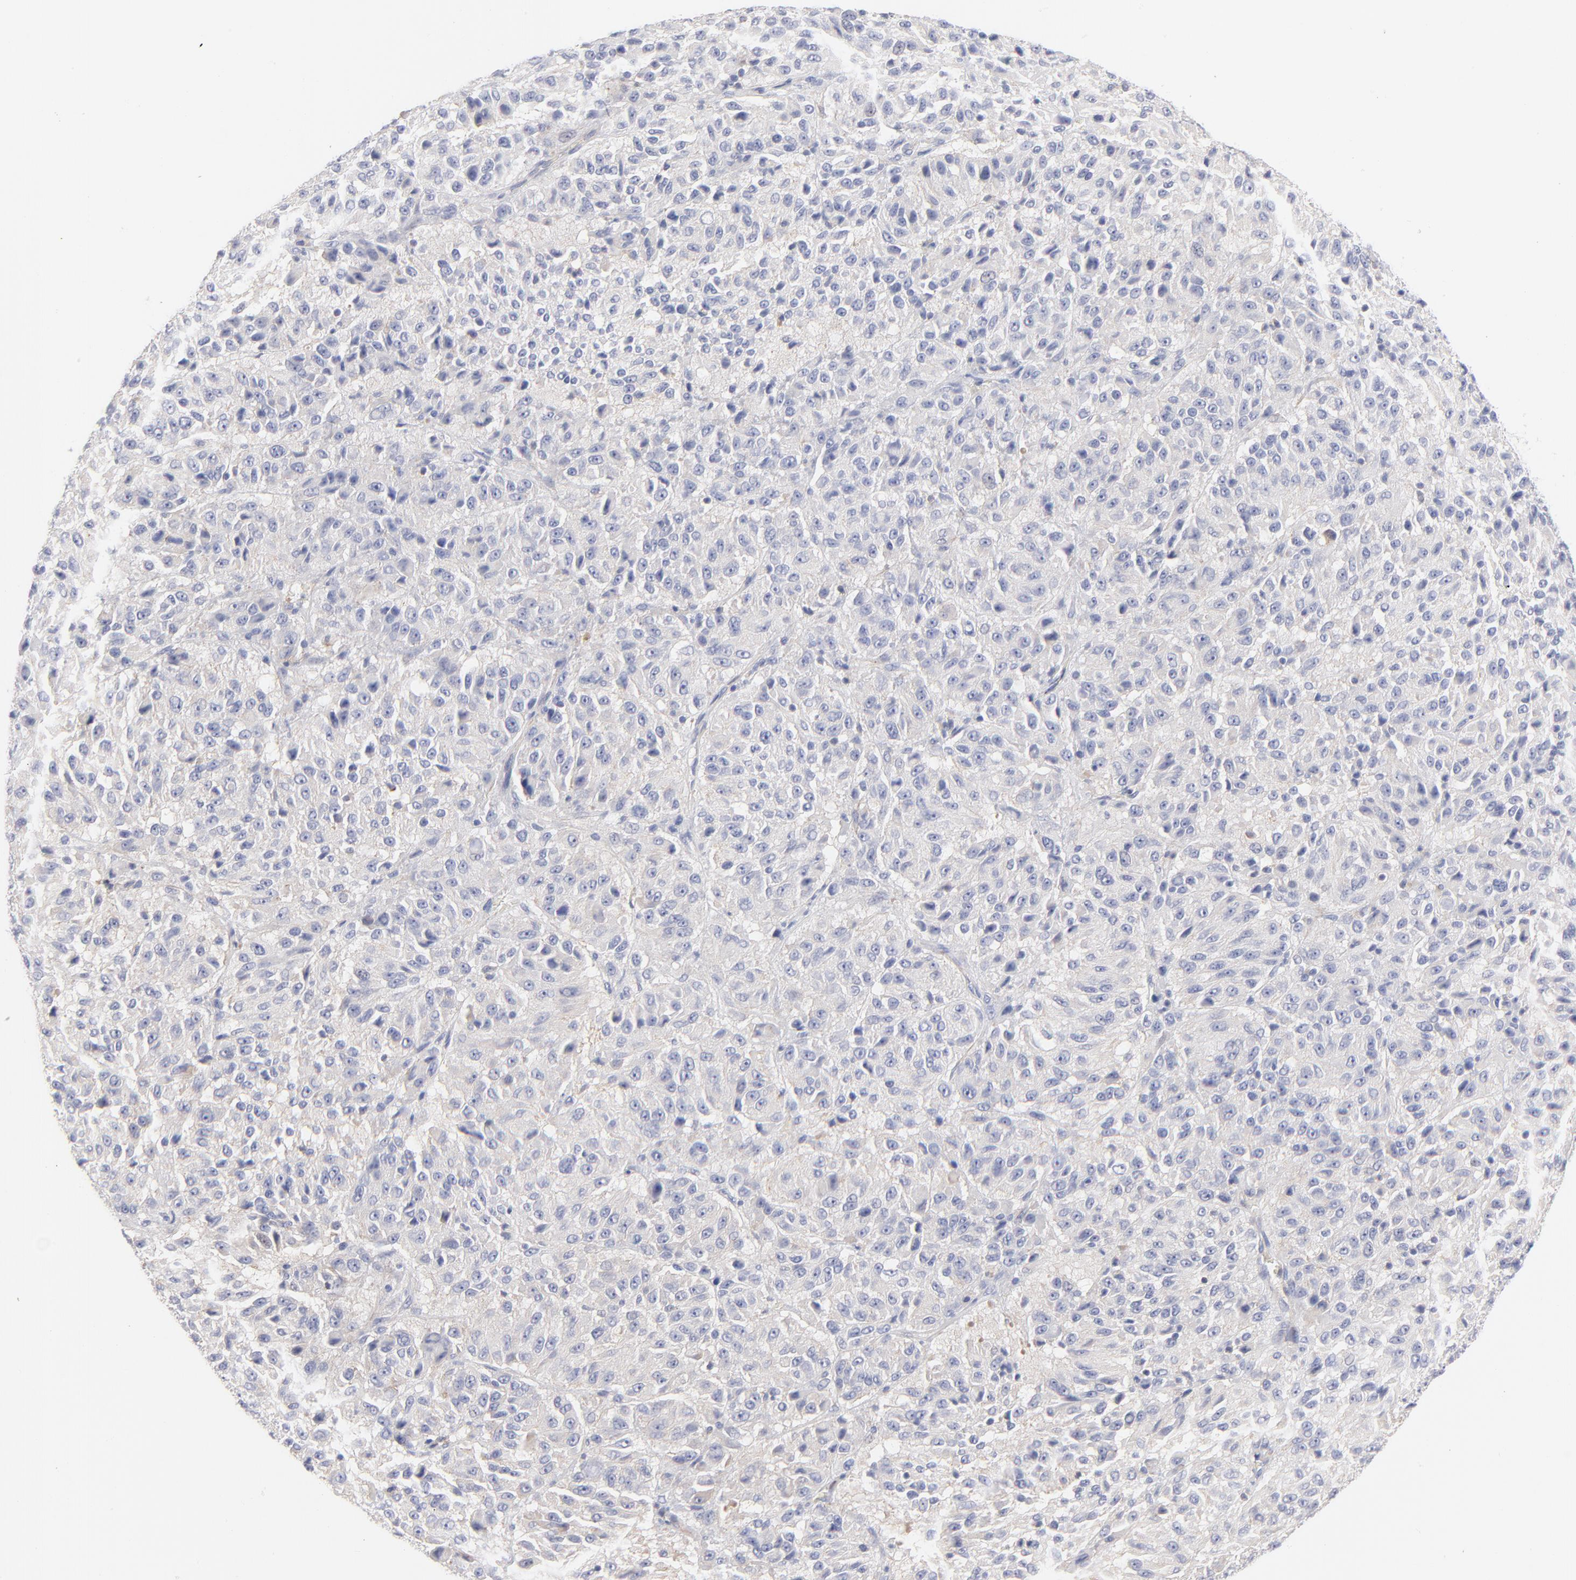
{"staining": {"intensity": "negative", "quantity": "none", "location": "none"}, "tissue": "melanoma", "cell_type": "Tumor cells", "image_type": "cancer", "snomed": [{"axis": "morphology", "description": "Malignant melanoma, Metastatic site"}, {"axis": "topography", "description": "Lung"}], "caption": "A micrograph of malignant melanoma (metastatic site) stained for a protein demonstrates no brown staining in tumor cells.", "gene": "ACTA2", "patient": {"sex": "male", "age": 64}}